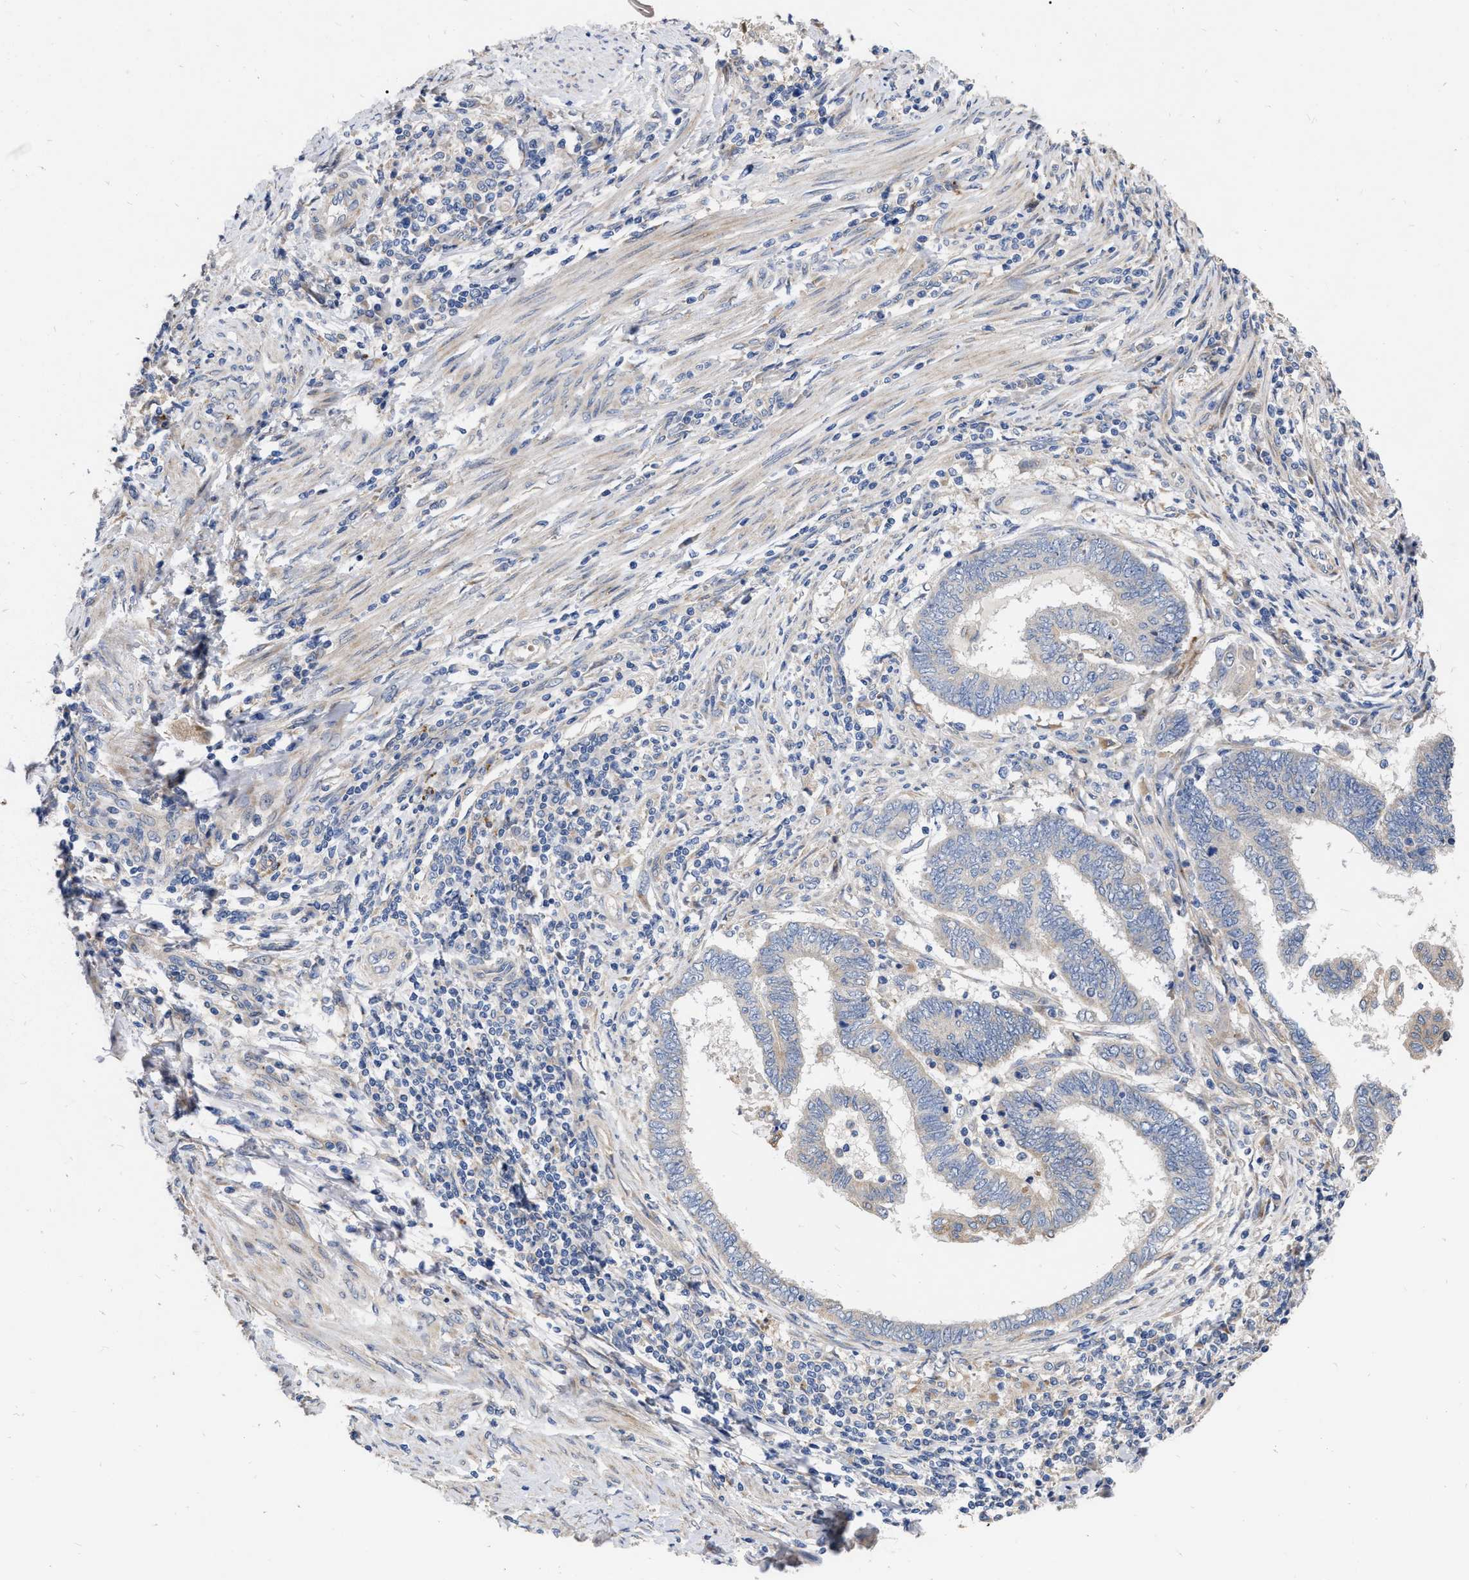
{"staining": {"intensity": "weak", "quantity": "<25%", "location": "cytoplasmic/membranous"}, "tissue": "endometrial cancer", "cell_type": "Tumor cells", "image_type": "cancer", "snomed": [{"axis": "morphology", "description": "Adenocarcinoma, NOS"}, {"axis": "topography", "description": "Uterus"}, {"axis": "topography", "description": "Endometrium"}], "caption": "A high-resolution micrograph shows immunohistochemistry staining of endometrial adenocarcinoma, which demonstrates no significant expression in tumor cells.", "gene": "MLST8", "patient": {"sex": "female", "age": 70}}